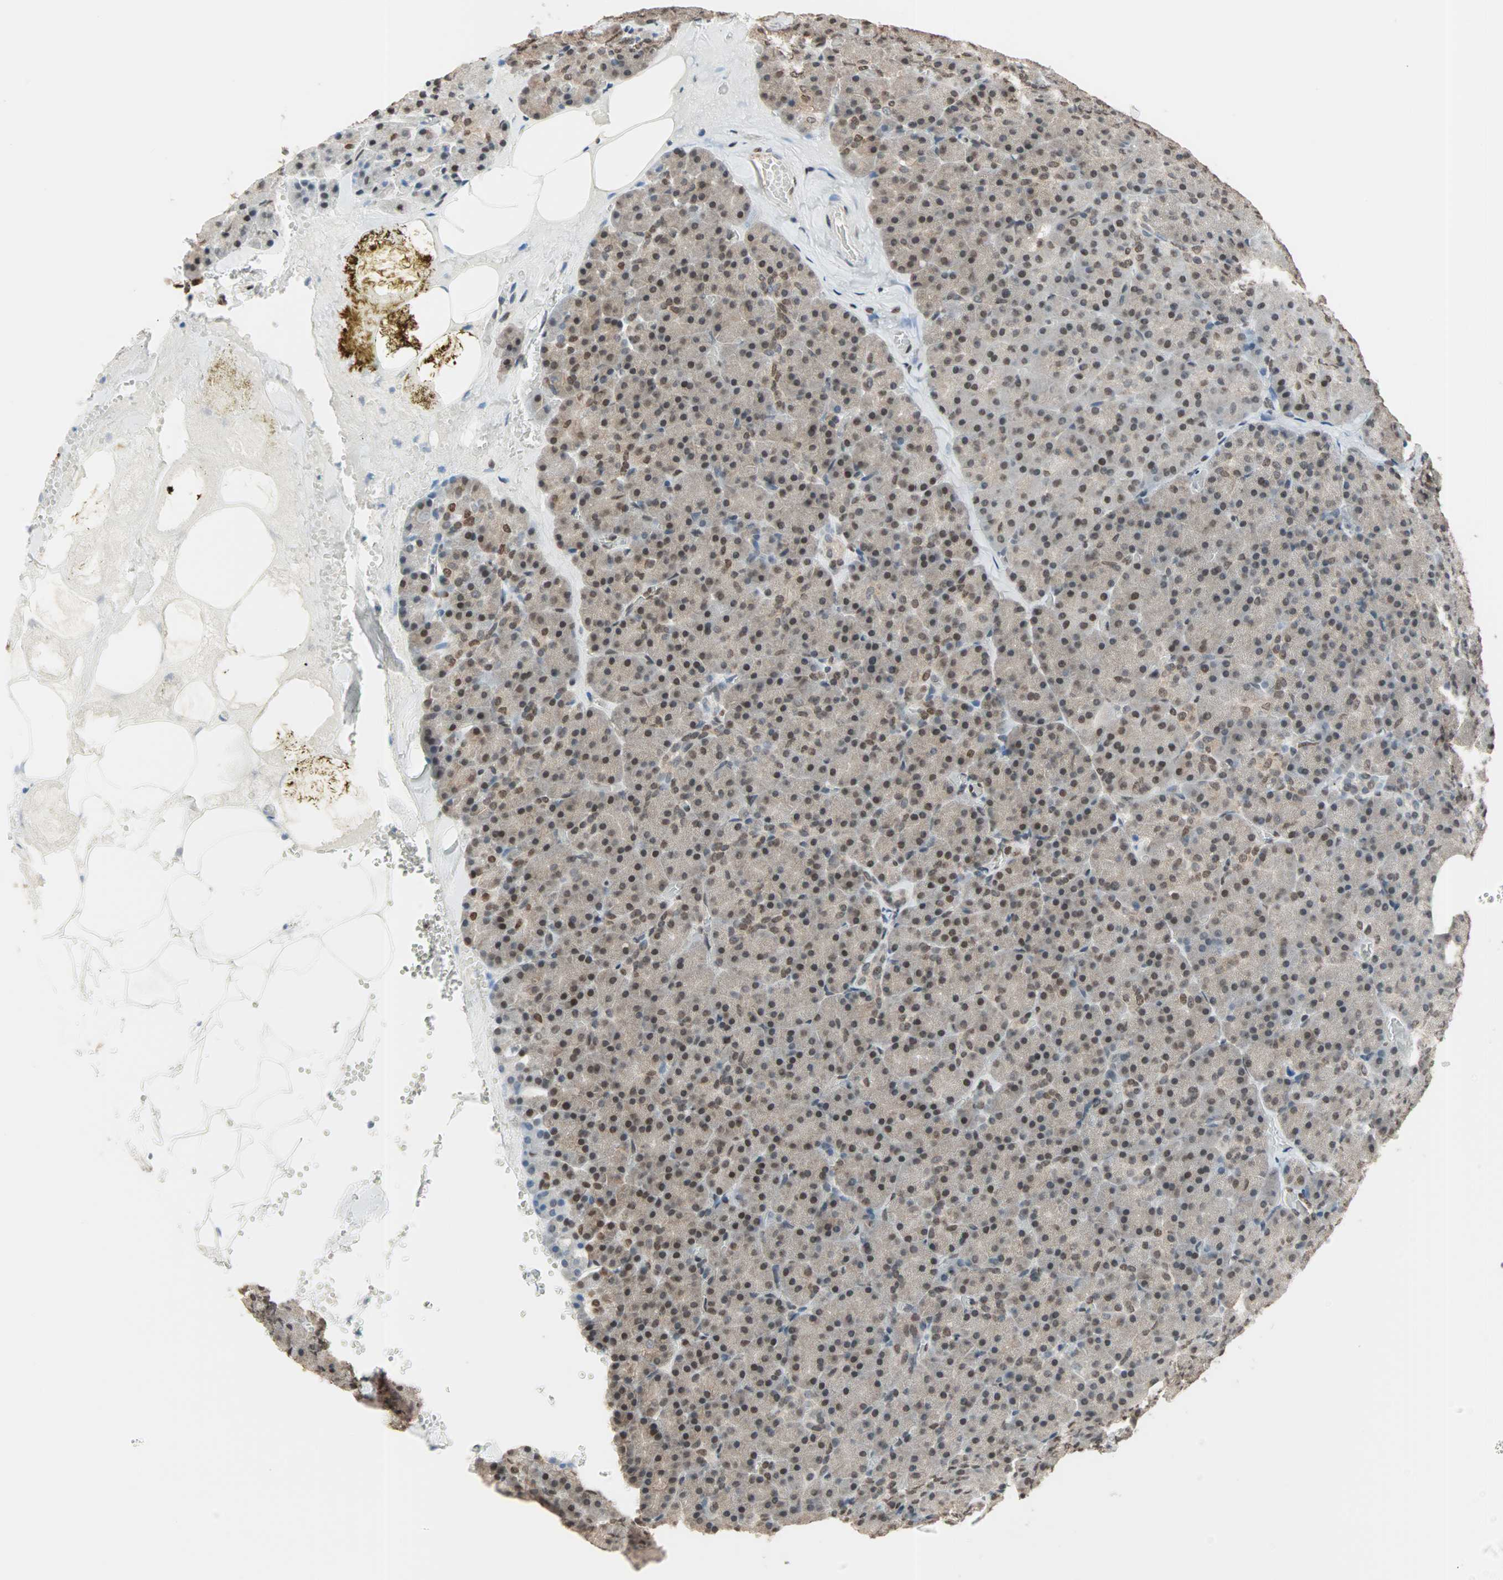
{"staining": {"intensity": "moderate", "quantity": ">75%", "location": "nuclear"}, "tissue": "pancreas", "cell_type": "Exocrine glandular cells", "image_type": "normal", "snomed": [{"axis": "morphology", "description": "Normal tissue, NOS"}, {"axis": "topography", "description": "Pancreas"}], "caption": "Normal pancreas was stained to show a protein in brown. There is medium levels of moderate nuclear staining in about >75% of exocrine glandular cells.", "gene": "DAZAP1", "patient": {"sex": "female", "age": 35}}